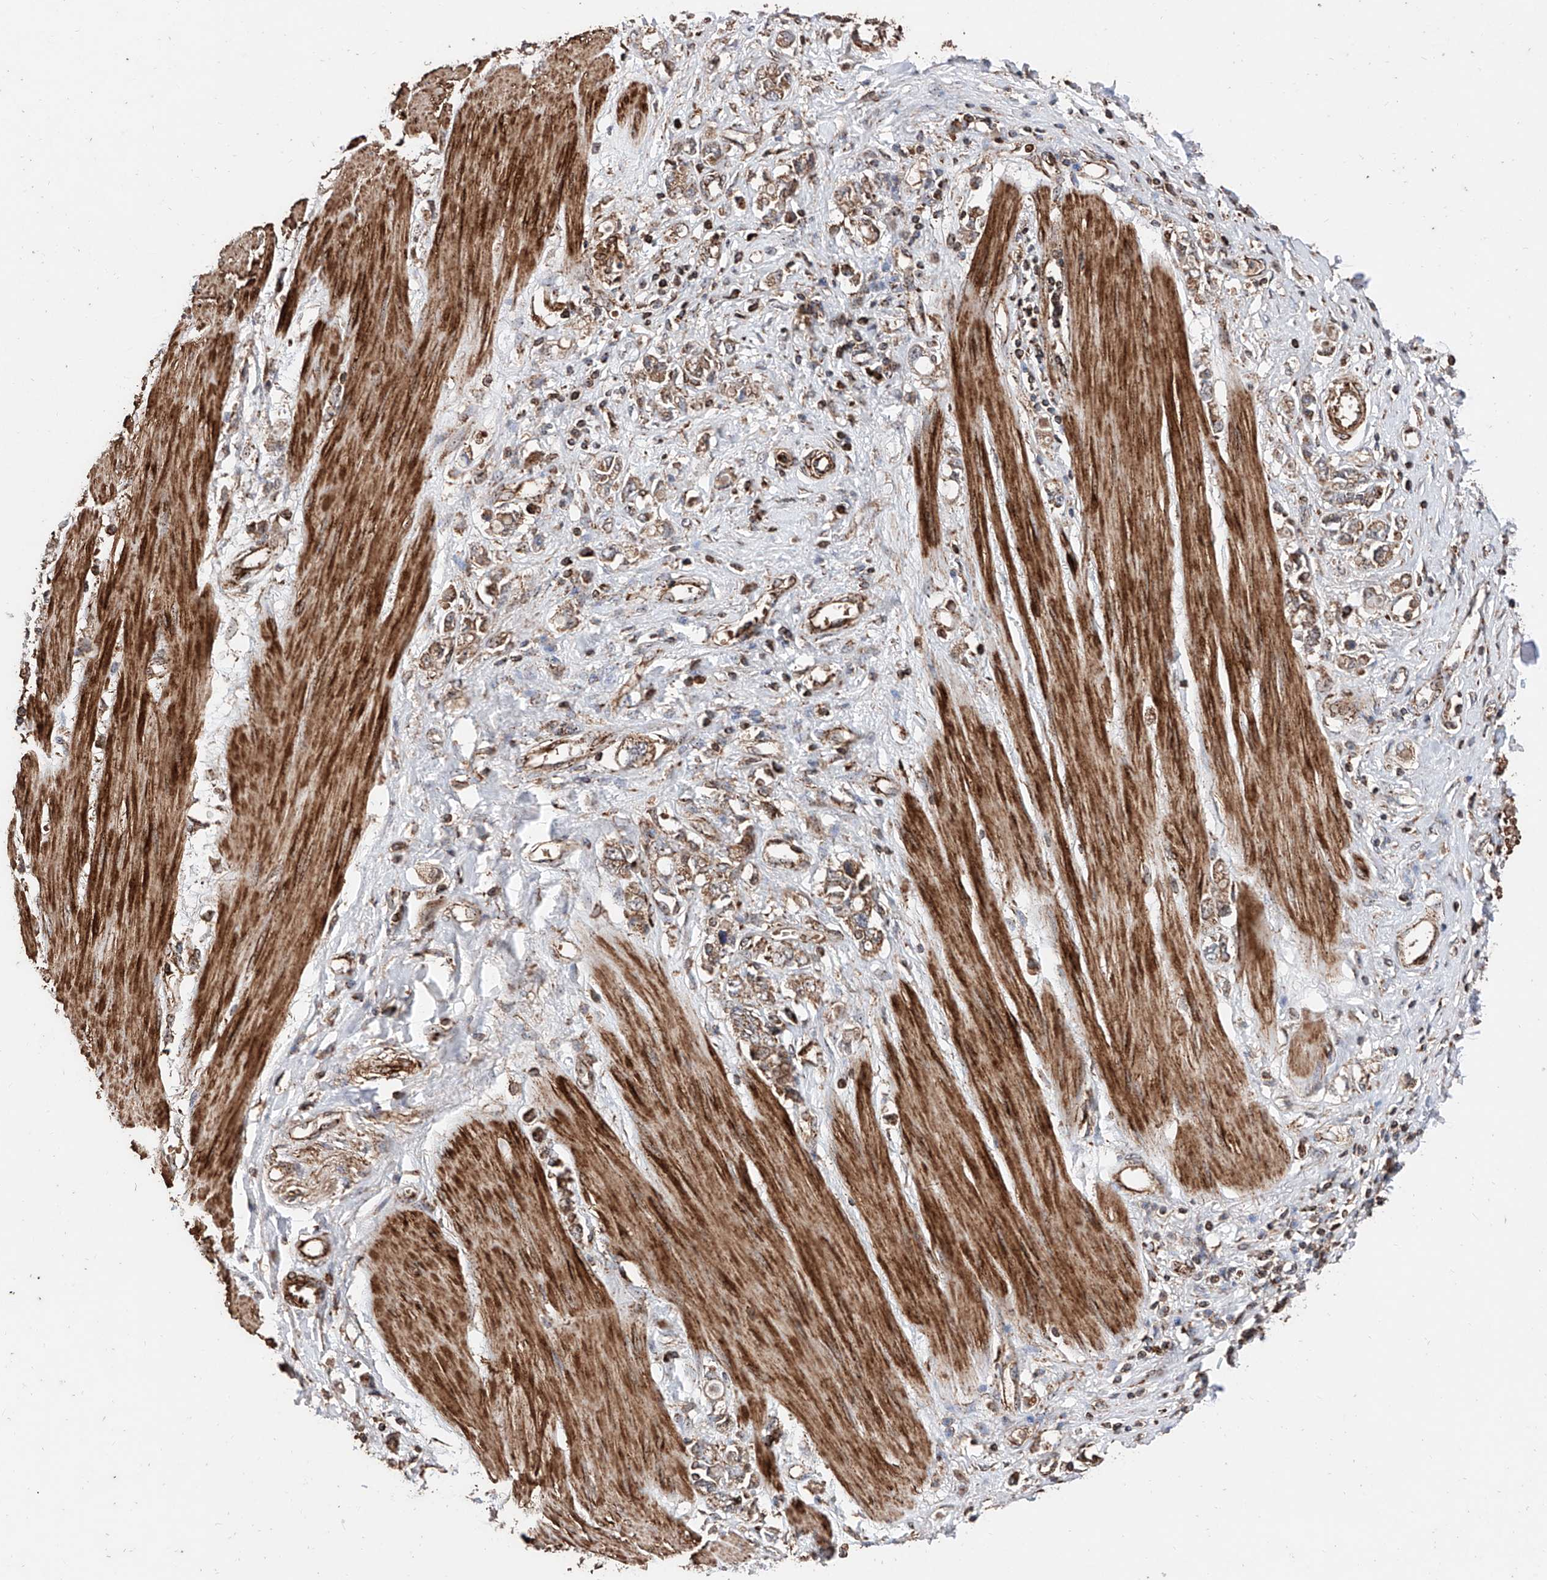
{"staining": {"intensity": "moderate", "quantity": ">75%", "location": "cytoplasmic/membranous"}, "tissue": "stomach cancer", "cell_type": "Tumor cells", "image_type": "cancer", "snomed": [{"axis": "morphology", "description": "Adenocarcinoma, NOS"}, {"axis": "topography", "description": "Stomach"}], "caption": "A medium amount of moderate cytoplasmic/membranous positivity is identified in about >75% of tumor cells in stomach cancer tissue.", "gene": "PISD", "patient": {"sex": "female", "age": 76}}